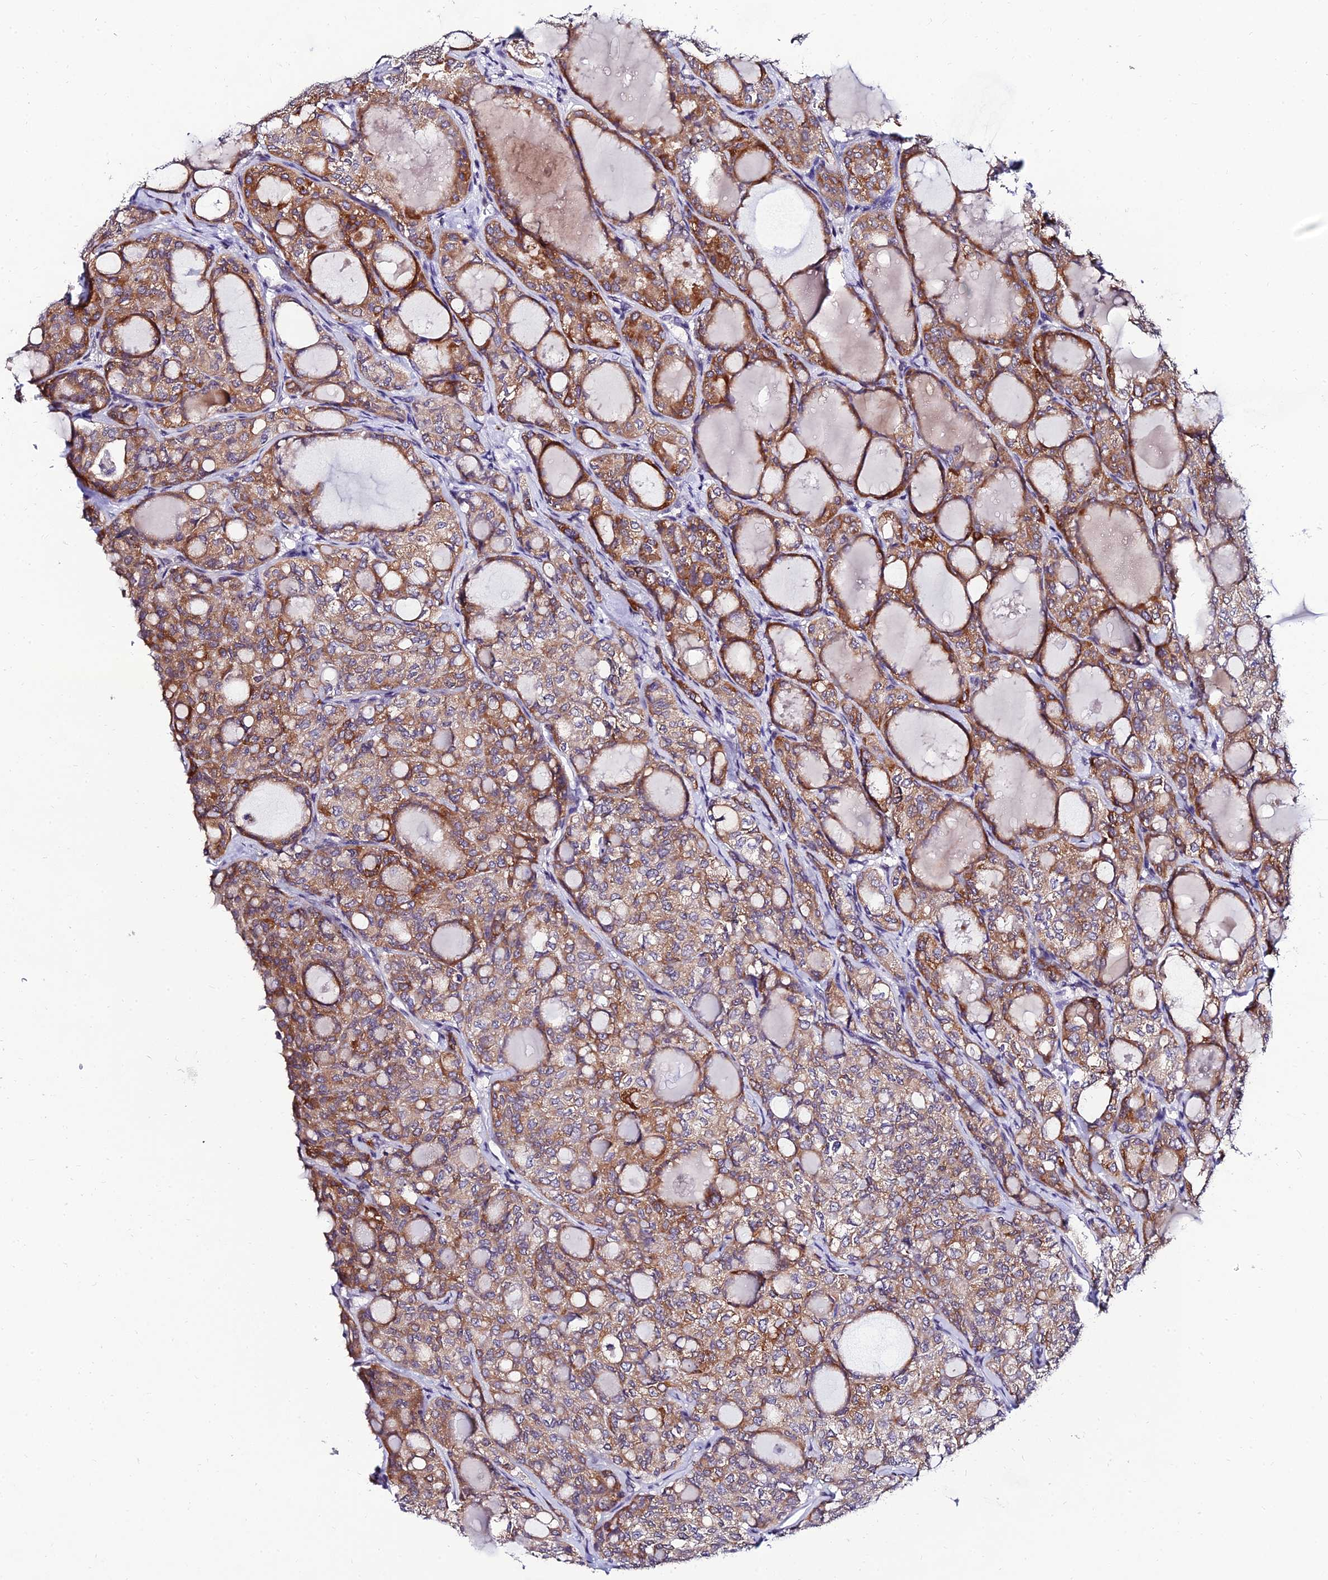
{"staining": {"intensity": "moderate", "quantity": ">75%", "location": "cytoplasmic/membranous"}, "tissue": "thyroid cancer", "cell_type": "Tumor cells", "image_type": "cancer", "snomed": [{"axis": "morphology", "description": "Follicular adenoma carcinoma, NOS"}, {"axis": "topography", "description": "Thyroid gland"}], "caption": "There is medium levels of moderate cytoplasmic/membranous expression in tumor cells of thyroid cancer (follicular adenoma carcinoma), as demonstrated by immunohistochemical staining (brown color).", "gene": "CDNF", "patient": {"sex": "male", "age": 75}}